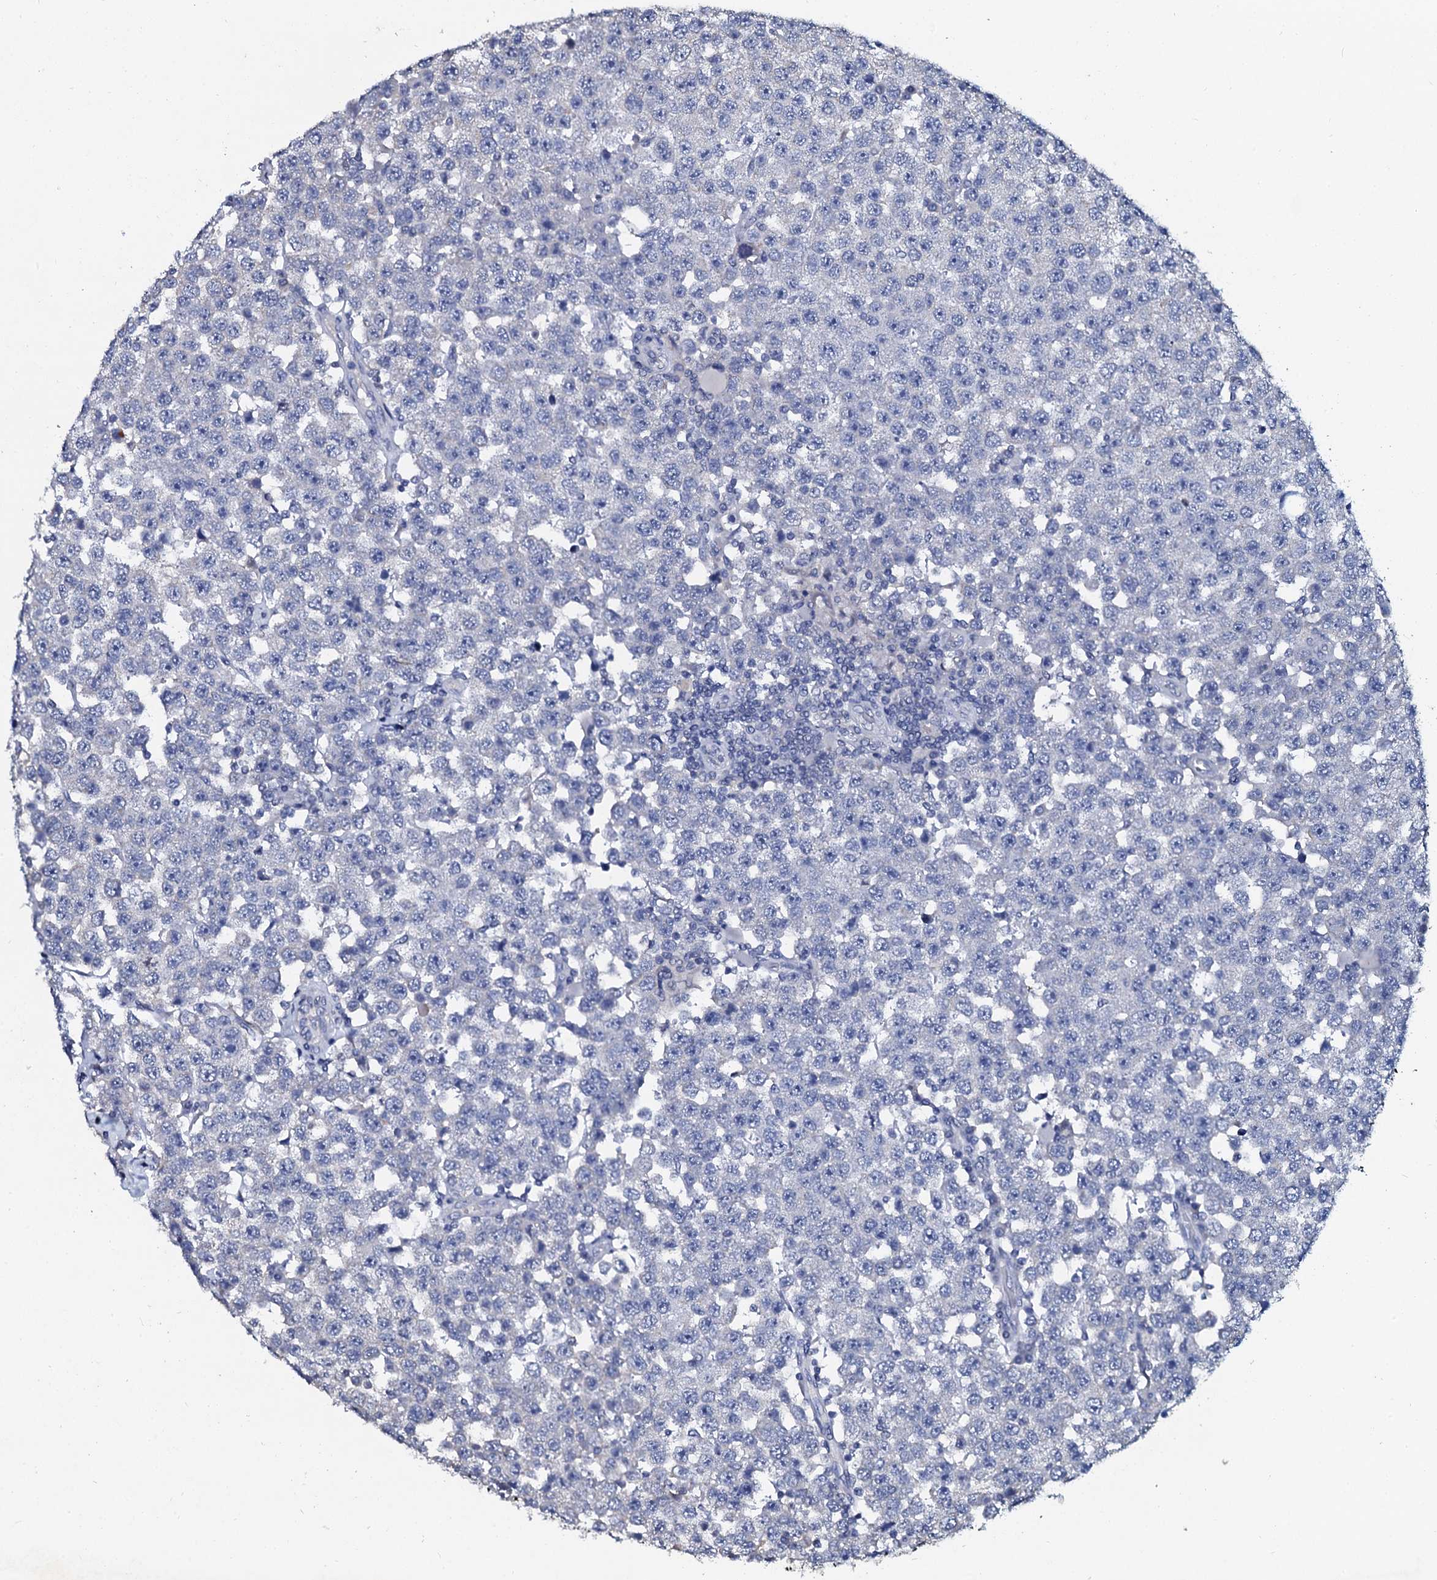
{"staining": {"intensity": "negative", "quantity": "none", "location": "none"}, "tissue": "testis cancer", "cell_type": "Tumor cells", "image_type": "cancer", "snomed": [{"axis": "morphology", "description": "Seminoma, NOS"}, {"axis": "topography", "description": "Testis"}], "caption": "Histopathology image shows no significant protein positivity in tumor cells of testis cancer (seminoma).", "gene": "SLC37A4", "patient": {"sex": "male", "age": 28}}